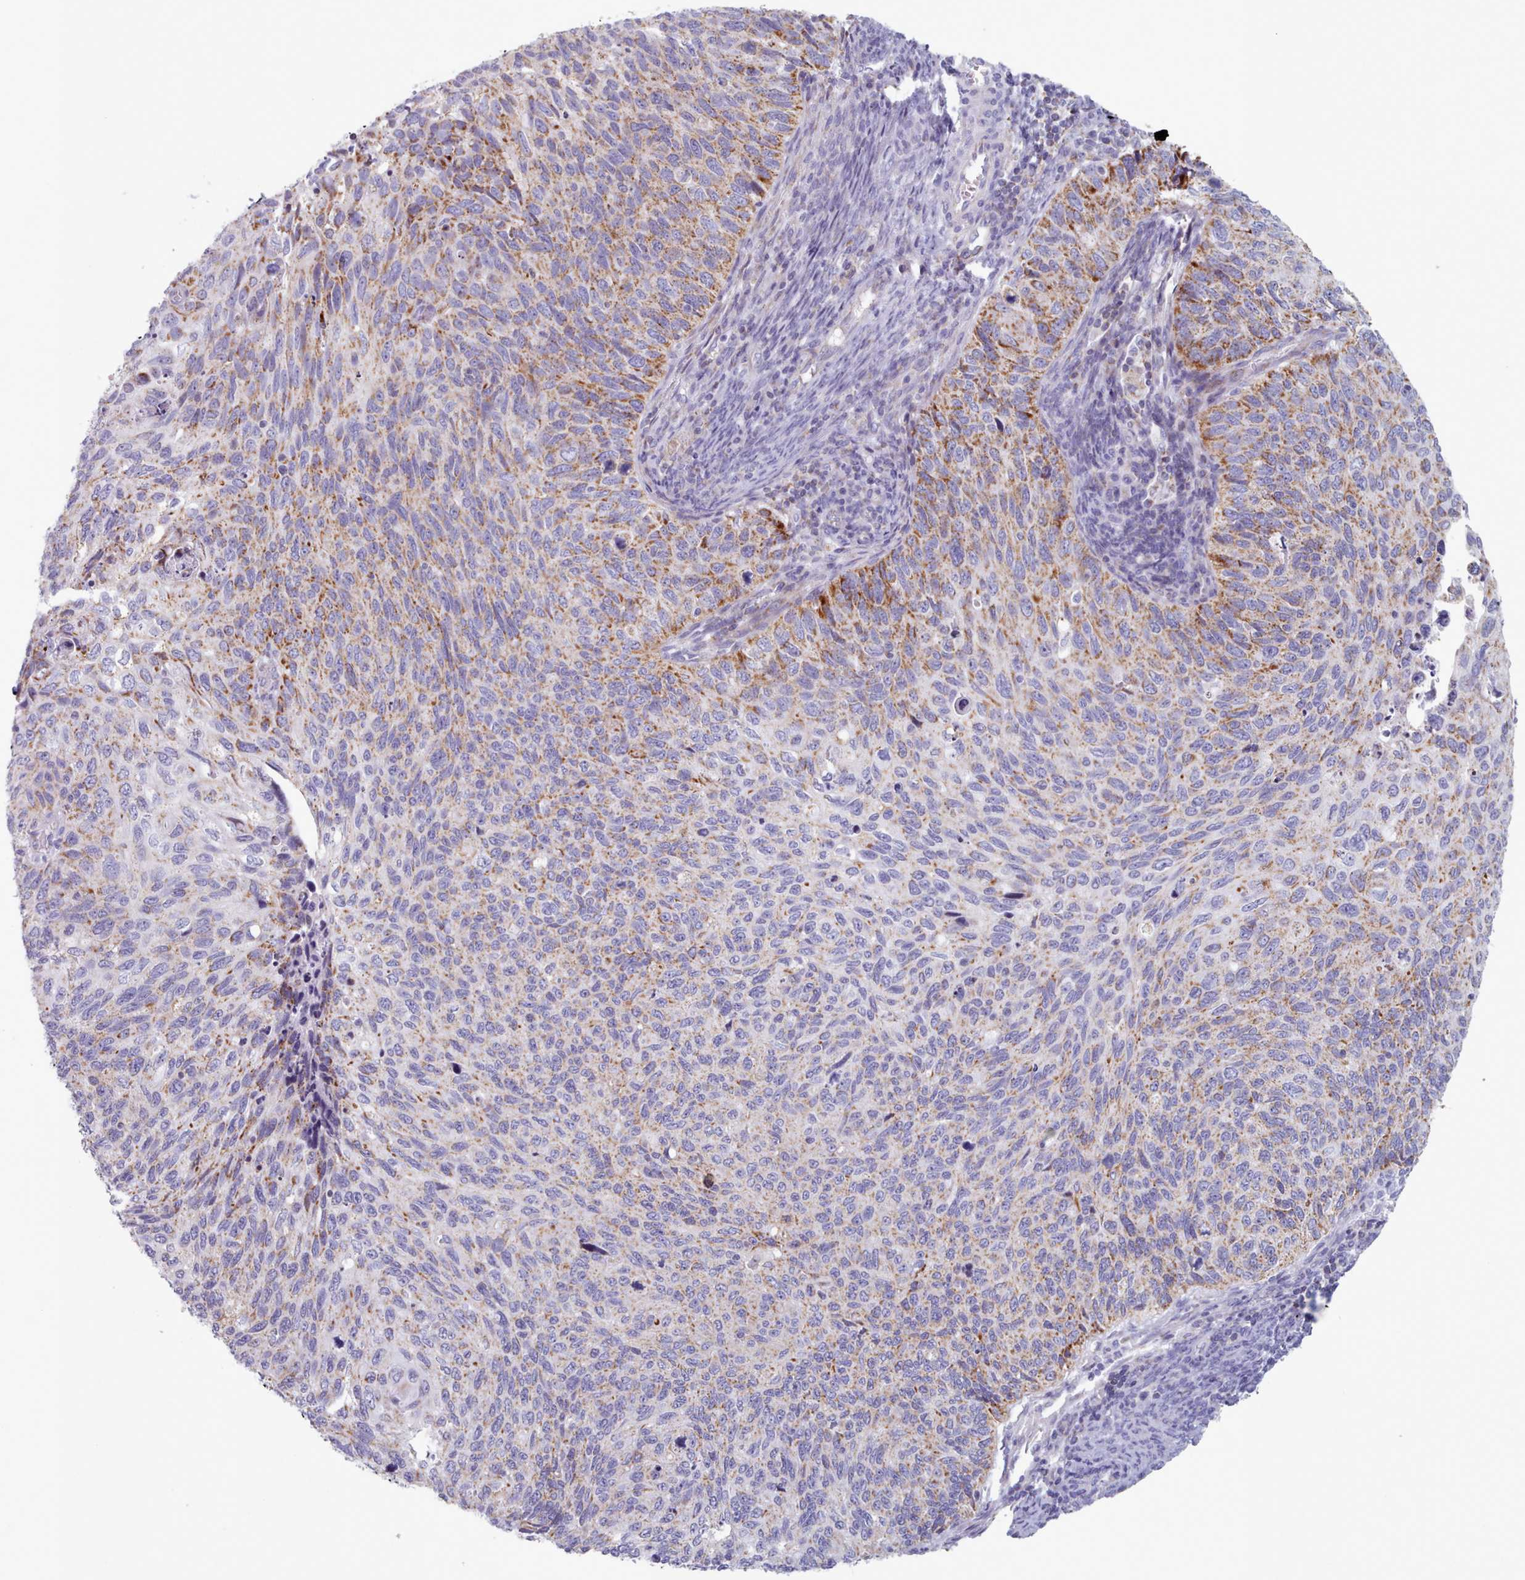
{"staining": {"intensity": "moderate", "quantity": "25%-75%", "location": "cytoplasmic/membranous"}, "tissue": "cervical cancer", "cell_type": "Tumor cells", "image_type": "cancer", "snomed": [{"axis": "morphology", "description": "Squamous cell carcinoma, NOS"}, {"axis": "topography", "description": "Cervix"}], "caption": "A photomicrograph showing moderate cytoplasmic/membranous expression in about 25%-75% of tumor cells in cervical cancer (squamous cell carcinoma), as visualized by brown immunohistochemical staining.", "gene": "FAM170B", "patient": {"sex": "female", "age": 70}}